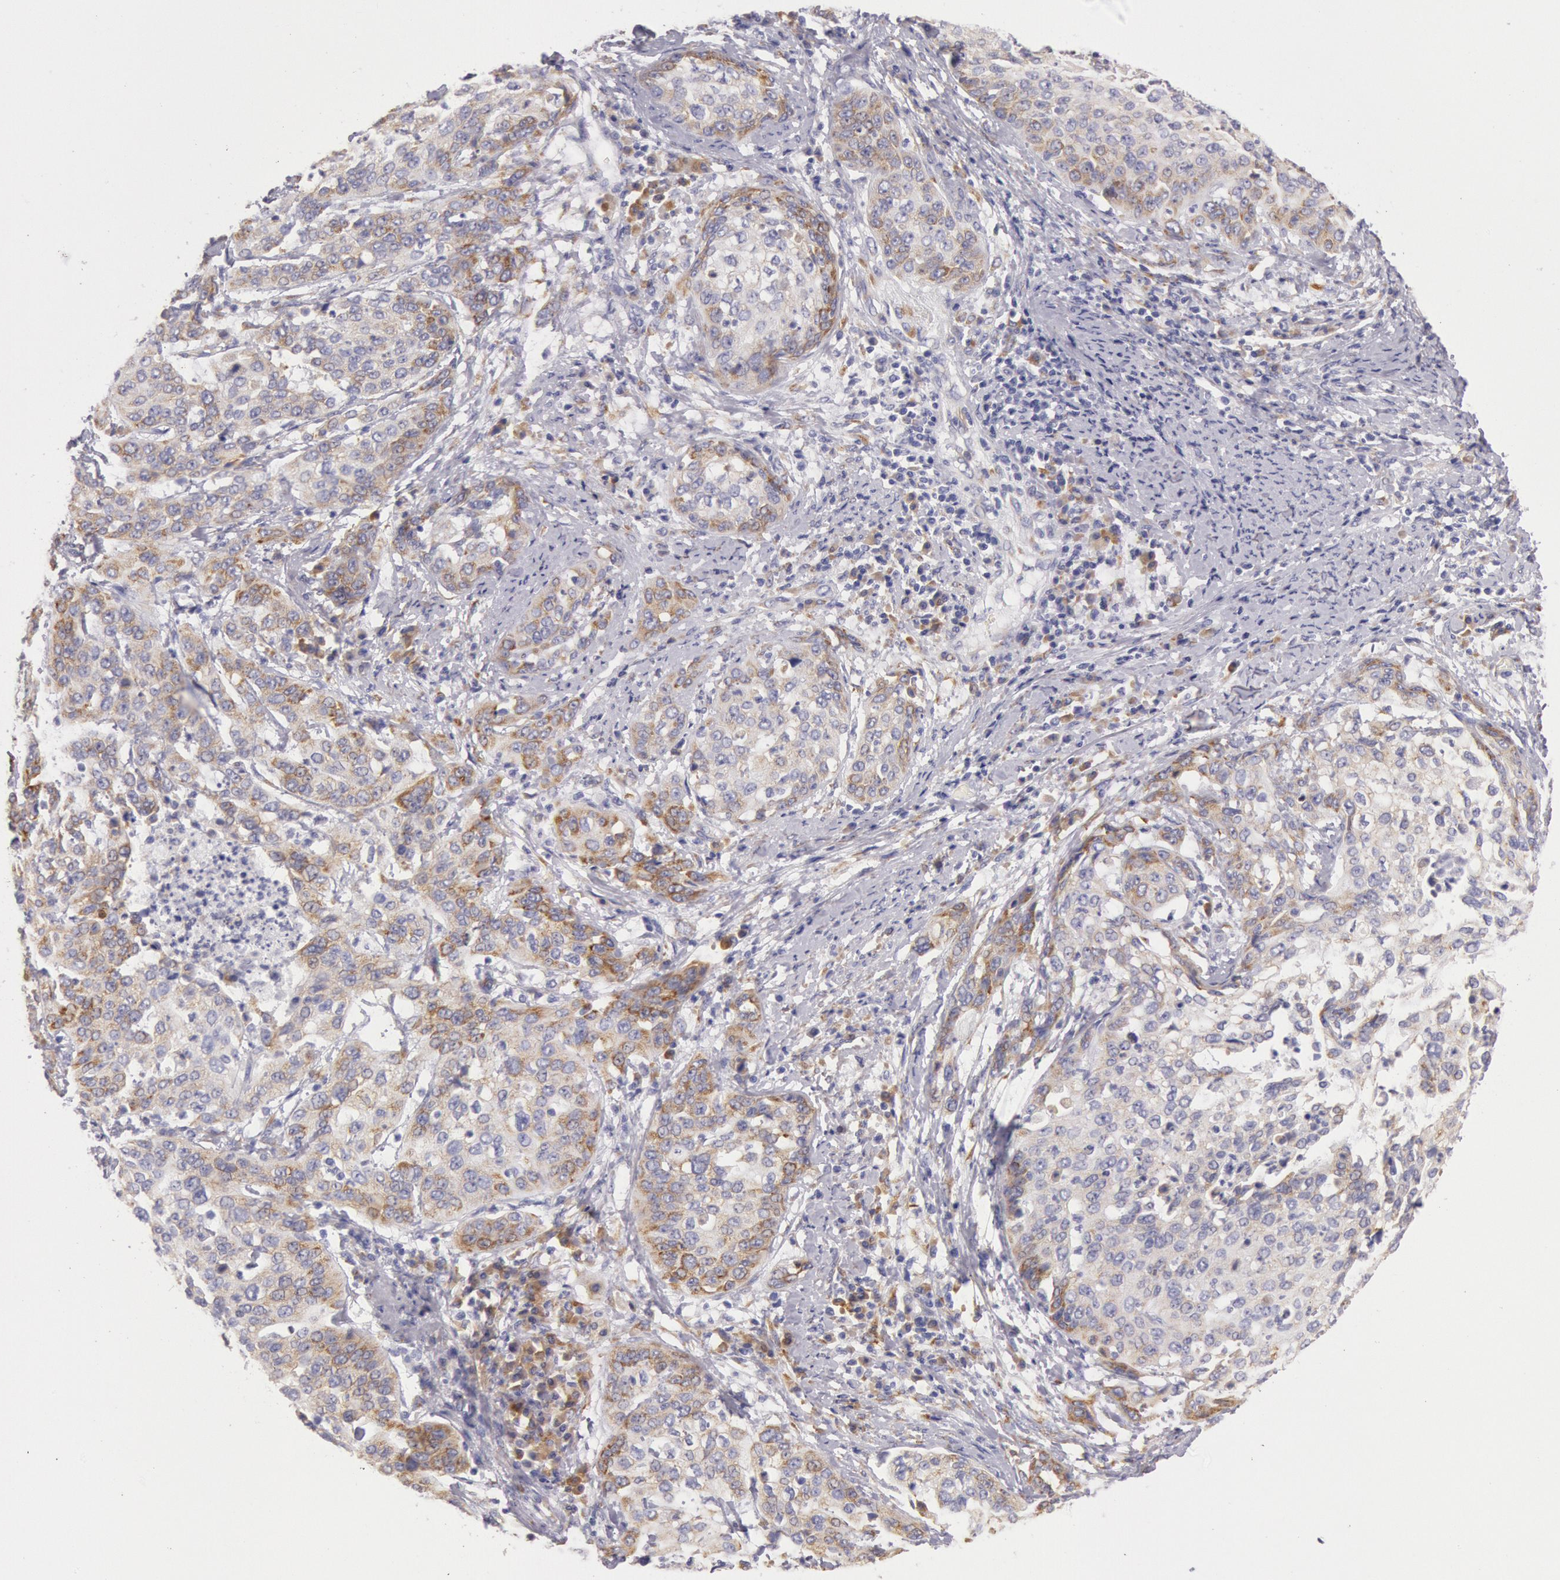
{"staining": {"intensity": "weak", "quantity": ">75%", "location": "cytoplasmic/membranous"}, "tissue": "cervical cancer", "cell_type": "Tumor cells", "image_type": "cancer", "snomed": [{"axis": "morphology", "description": "Squamous cell carcinoma, NOS"}, {"axis": "topography", "description": "Cervix"}], "caption": "A brown stain labels weak cytoplasmic/membranous staining of a protein in human cervical cancer (squamous cell carcinoma) tumor cells.", "gene": "CIDEB", "patient": {"sex": "female", "age": 41}}